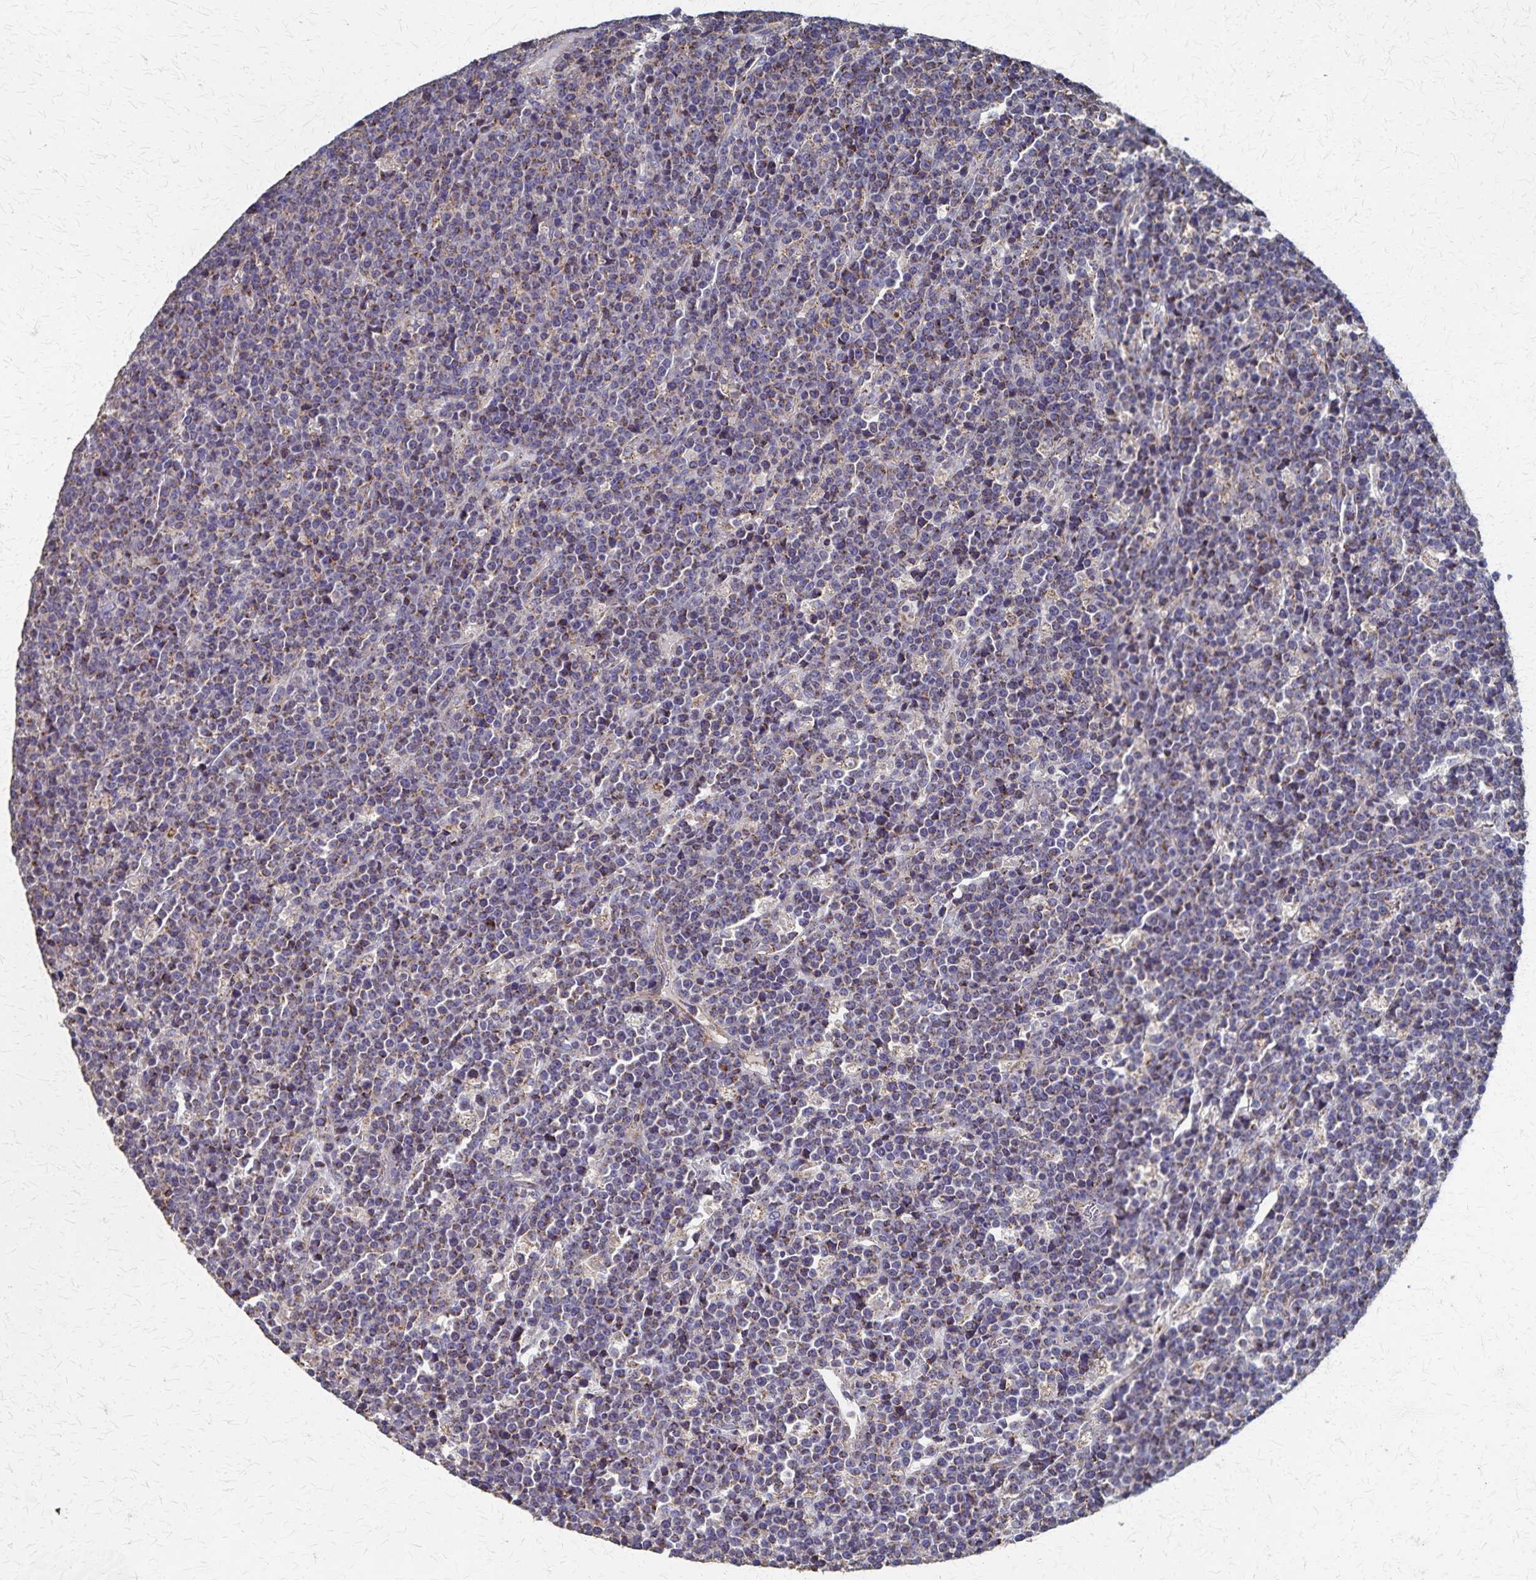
{"staining": {"intensity": "weak", "quantity": "25%-75%", "location": "cytoplasmic/membranous"}, "tissue": "lymphoma", "cell_type": "Tumor cells", "image_type": "cancer", "snomed": [{"axis": "morphology", "description": "Malignant lymphoma, non-Hodgkin's type, High grade"}, {"axis": "topography", "description": "Ovary"}], "caption": "Lymphoma stained for a protein (brown) reveals weak cytoplasmic/membranous positive expression in approximately 25%-75% of tumor cells.", "gene": "PGAP2", "patient": {"sex": "female", "age": 56}}